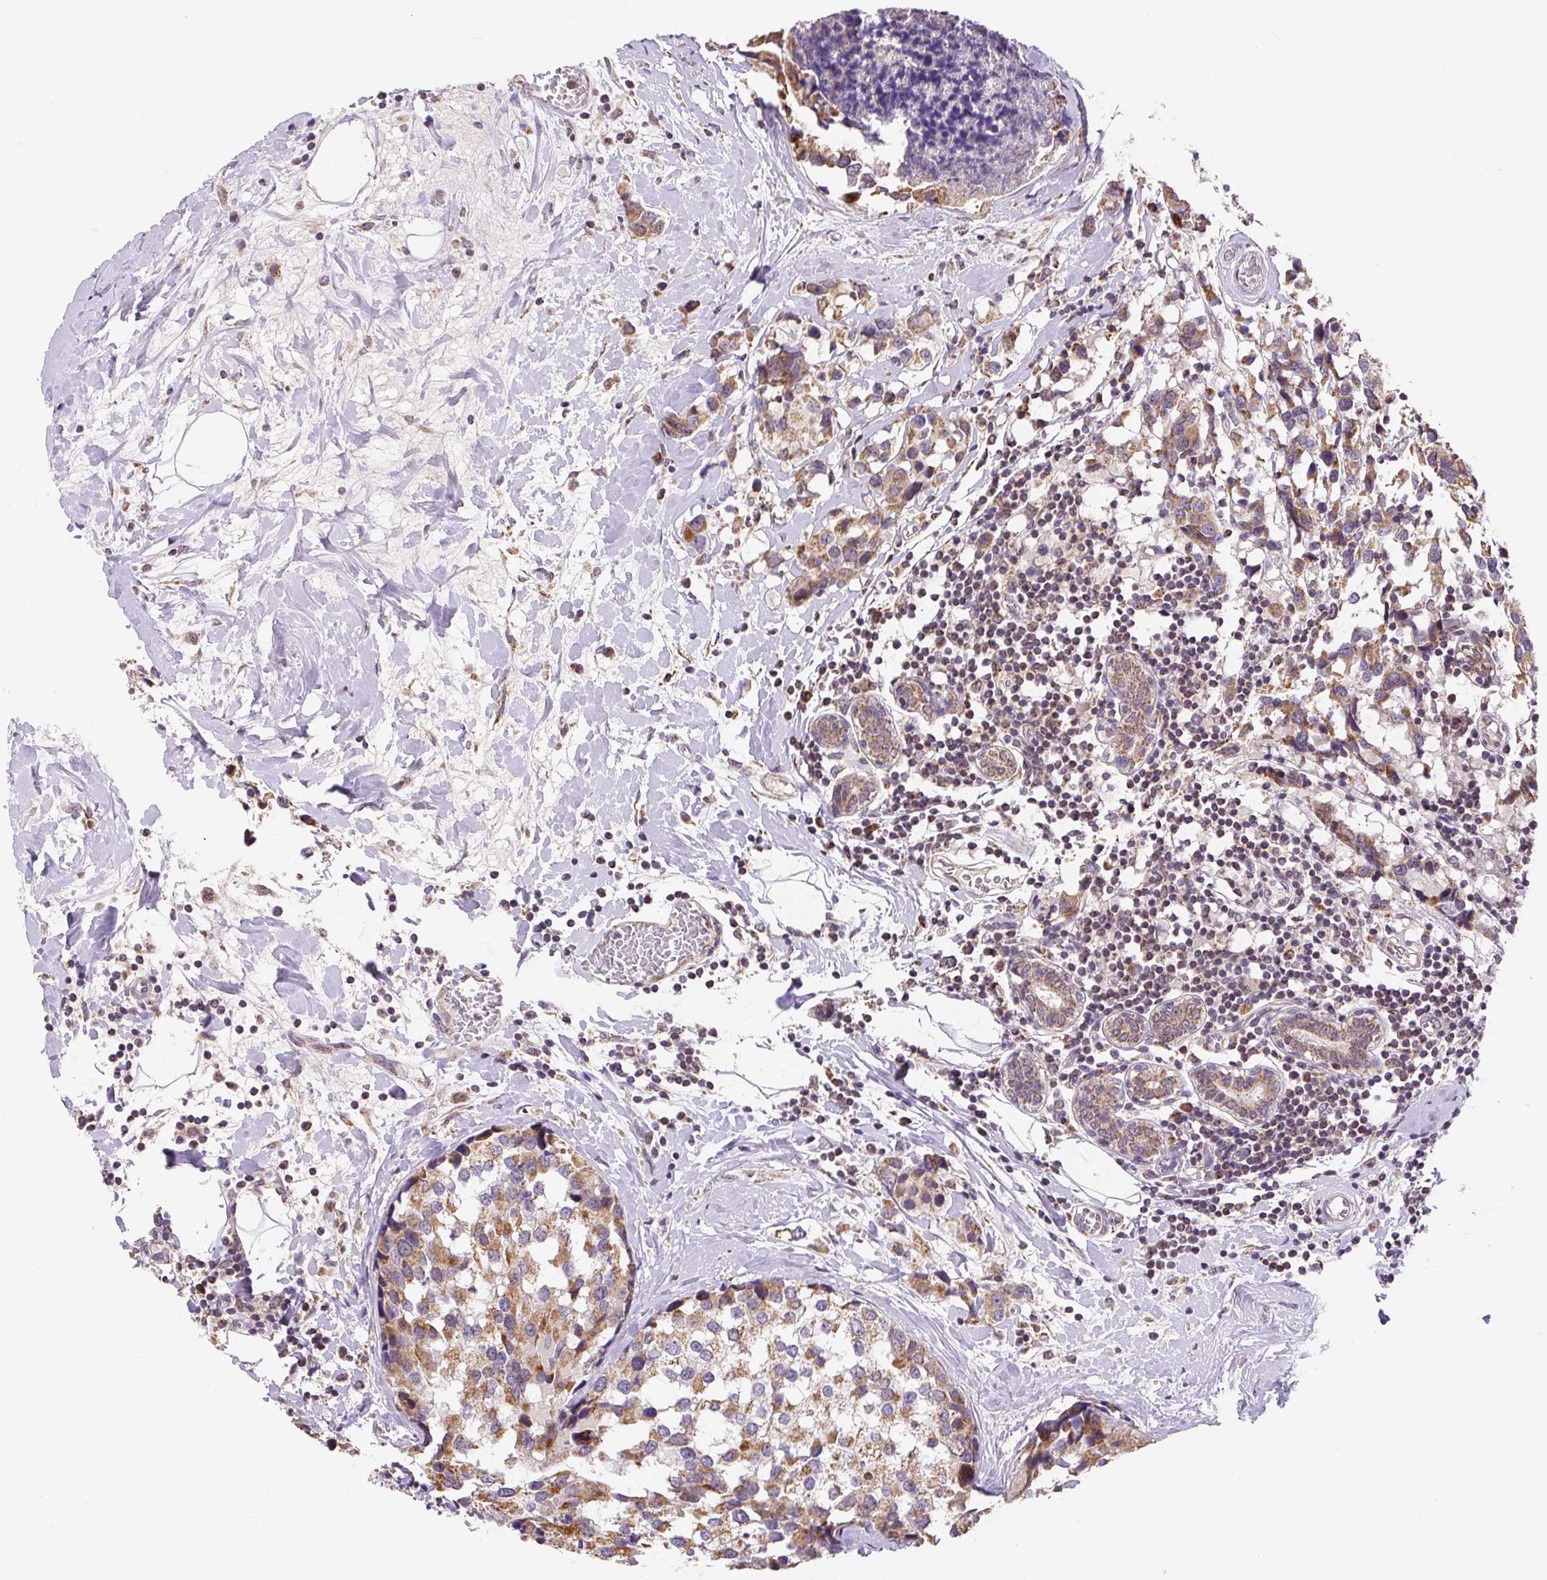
{"staining": {"intensity": "moderate", "quantity": ">75%", "location": "cytoplasmic/membranous"}, "tissue": "breast cancer", "cell_type": "Tumor cells", "image_type": "cancer", "snomed": [{"axis": "morphology", "description": "Lobular carcinoma"}, {"axis": "topography", "description": "Breast"}], "caption": "Immunohistochemistry (IHC) (DAB (3,3'-diaminobenzidine)) staining of human breast lobular carcinoma exhibits moderate cytoplasmic/membranous protein staining in approximately >75% of tumor cells. Nuclei are stained in blue.", "gene": "MFSD9", "patient": {"sex": "female", "age": 59}}